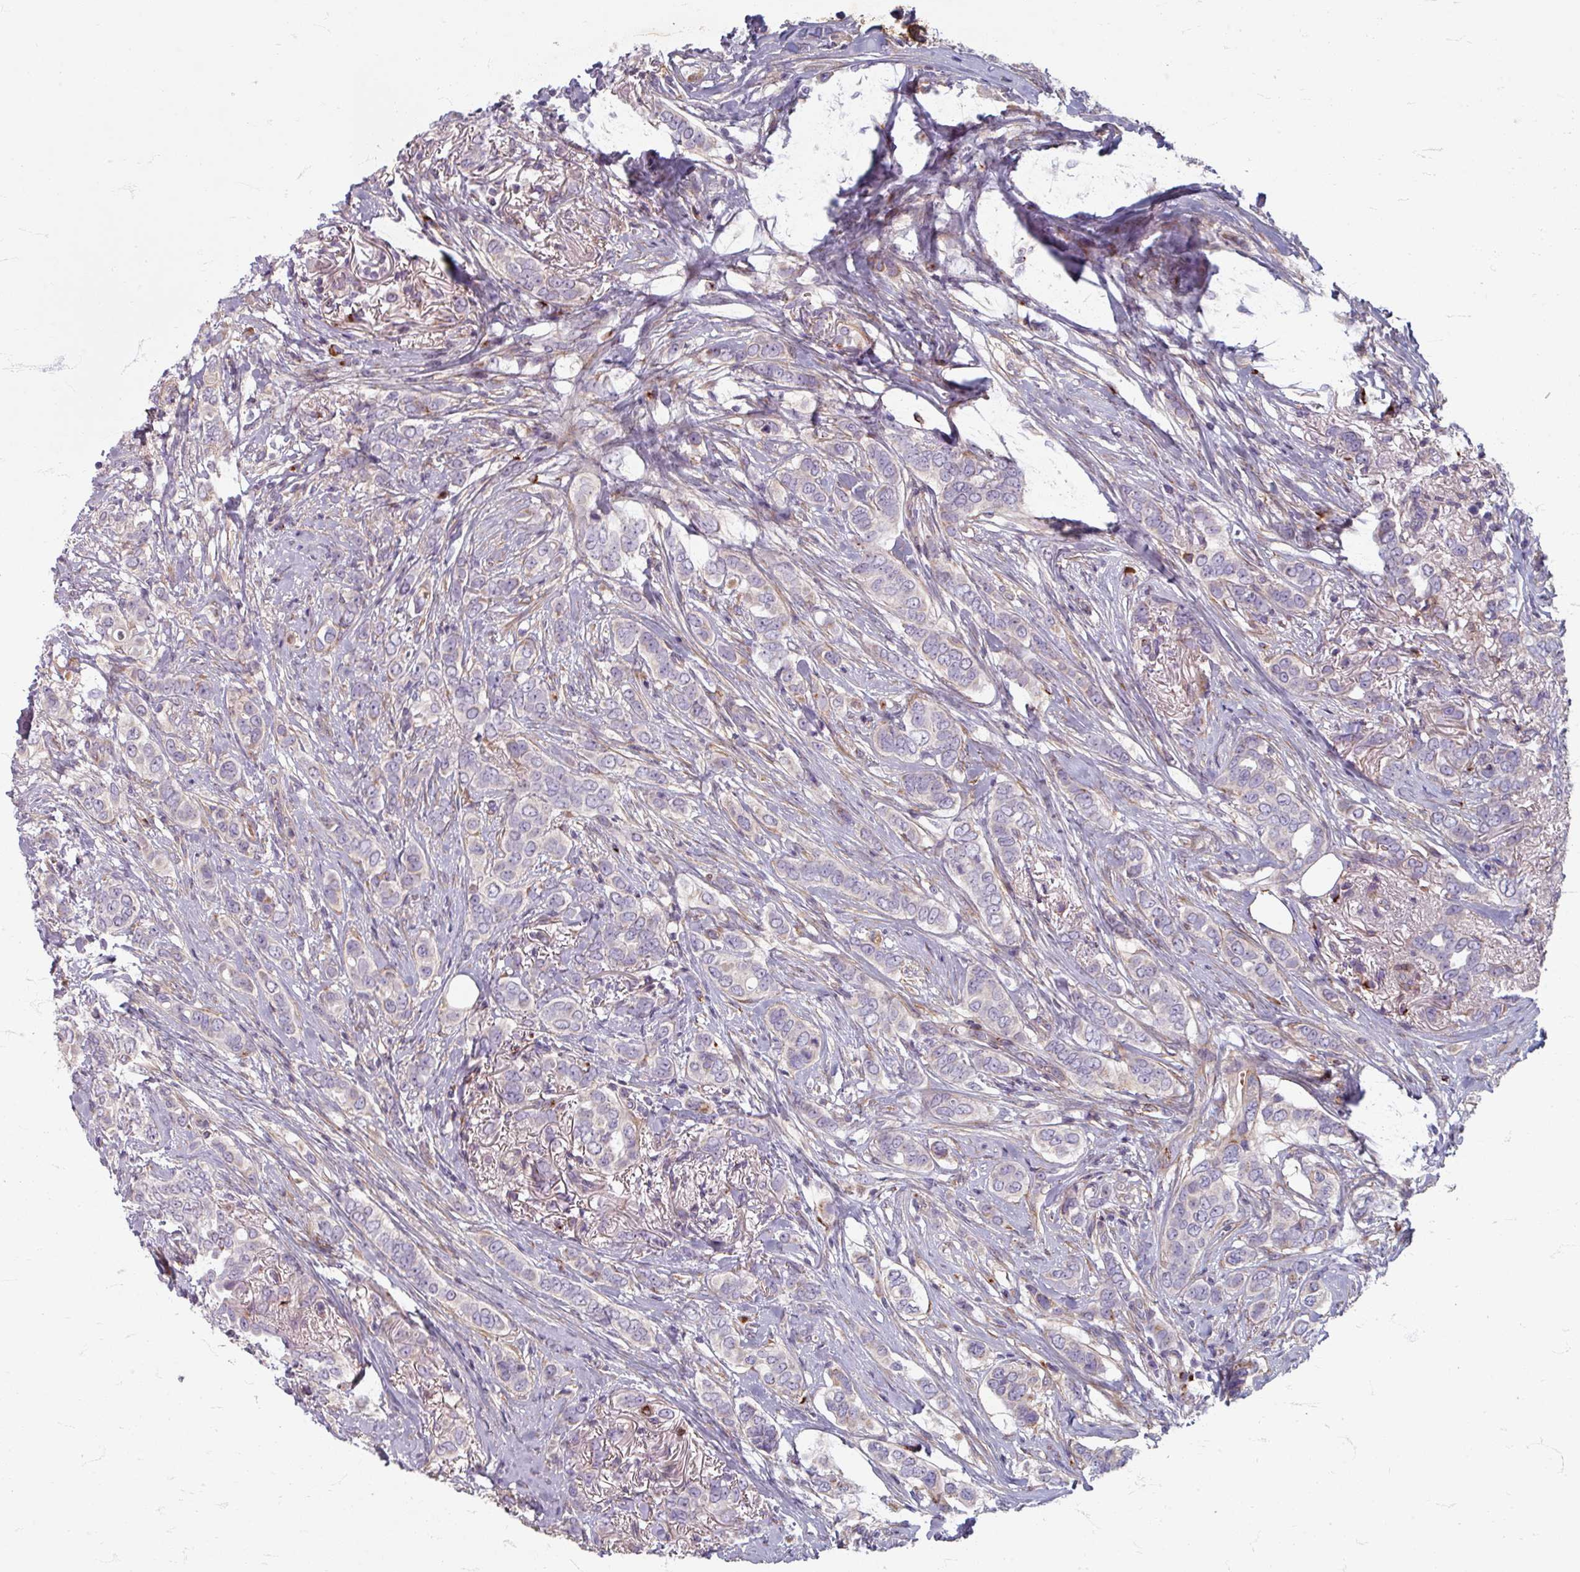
{"staining": {"intensity": "negative", "quantity": "none", "location": "none"}, "tissue": "breast cancer", "cell_type": "Tumor cells", "image_type": "cancer", "snomed": [{"axis": "morphology", "description": "Lobular carcinoma"}, {"axis": "topography", "description": "Breast"}], "caption": "High magnification brightfield microscopy of breast cancer stained with DAB (3,3'-diaminobenzidine) (brown) and counterstained with hematoxylin (blue): tumor cells show no significant staining.", "gene": "GABARAPL1", "patient": {"sex": "female", "age": 51}}